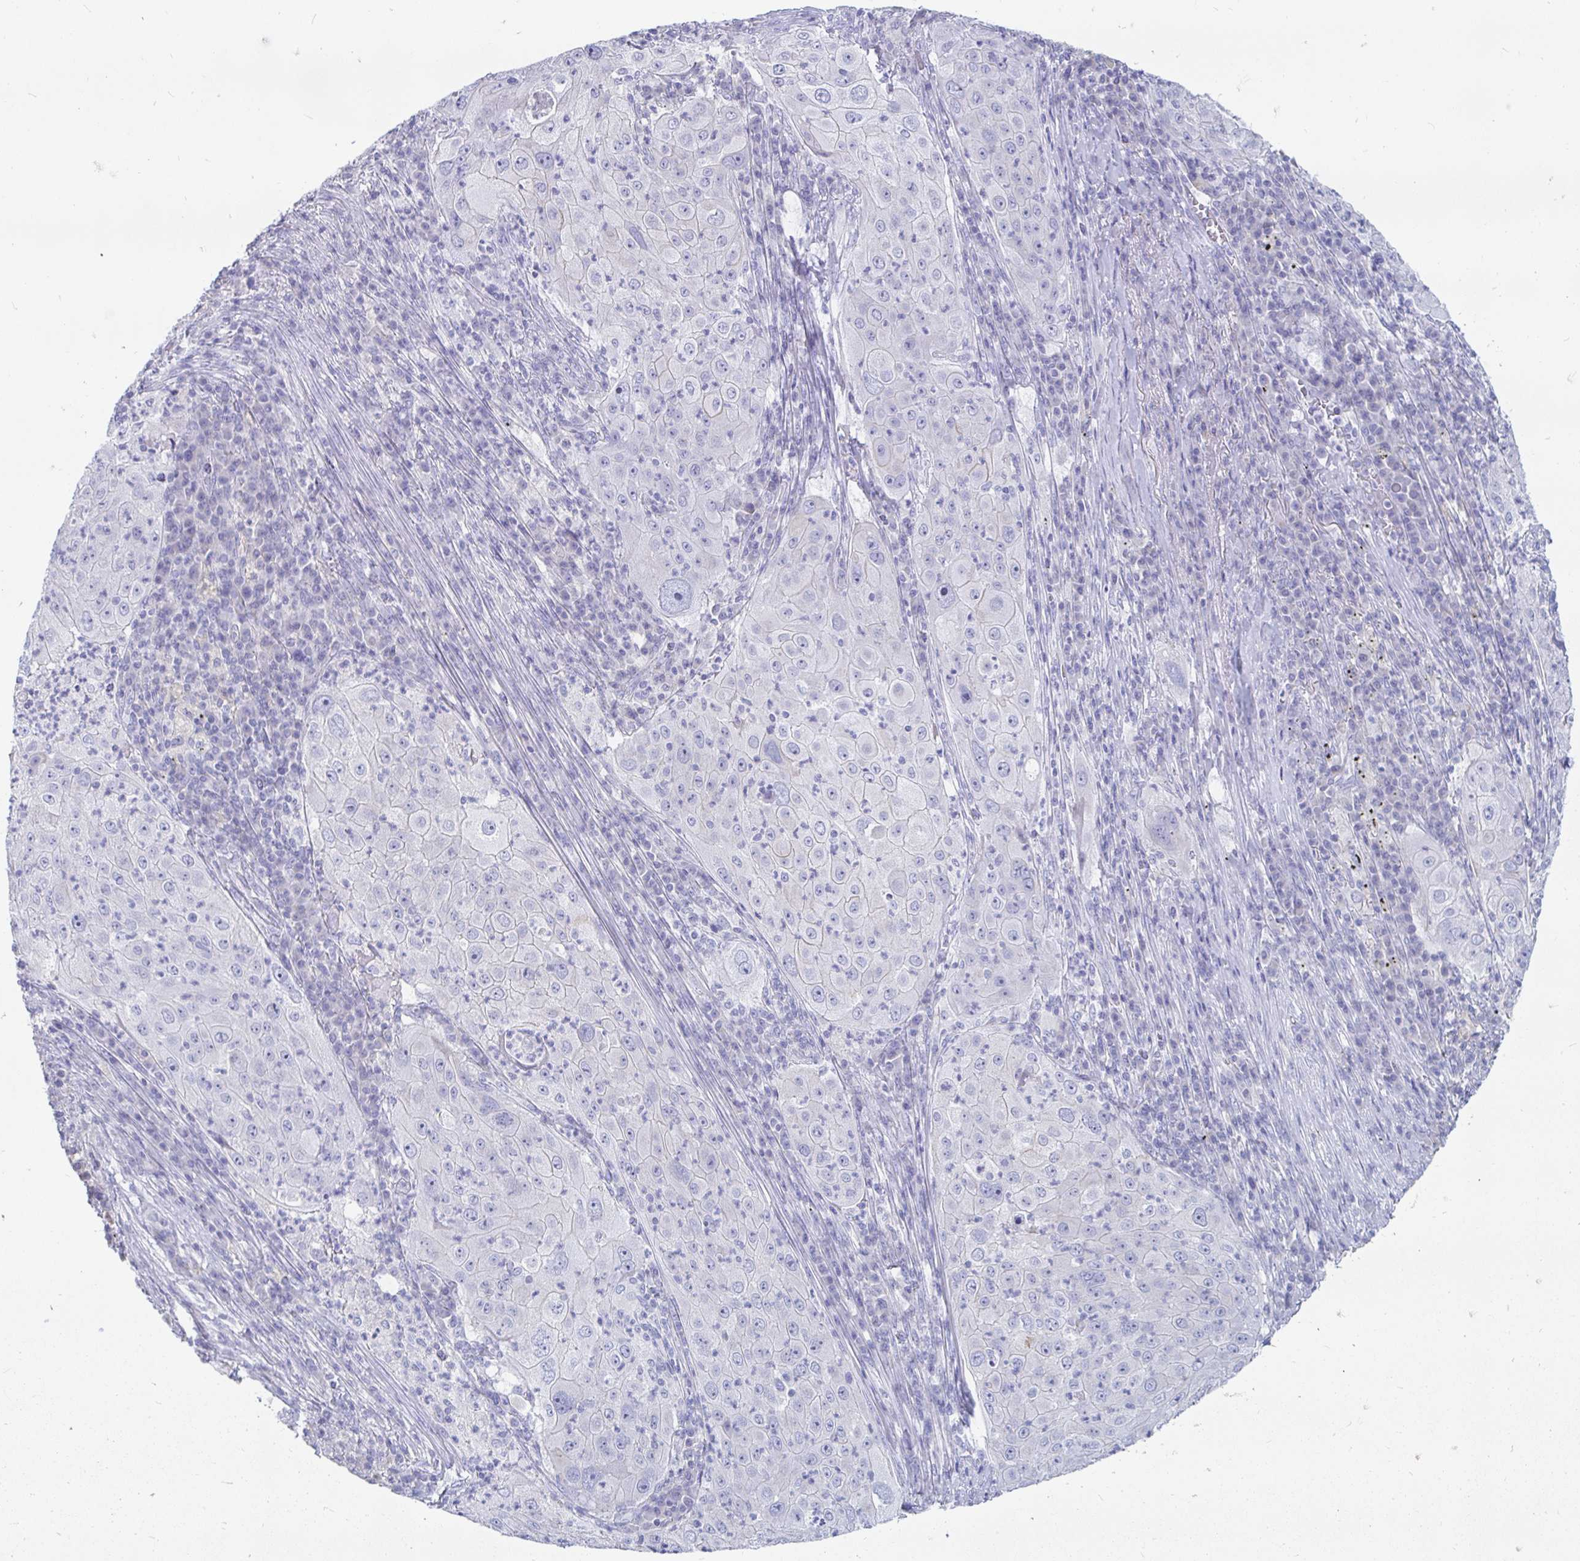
{"staining": {"intensity": "negative", "quantity": "none", "location": "none"}, "tissue": "lung cancer", "cell_type": "Tumor cells", "image_type": "cancer", "snomed": [{"axis": "morphology", "description": "Squamous cell carcinoma, NOS"}, {"axis": "topography", "description": "Lung"}], "caption": "Immunohistochemistry (IHC) image of lung cancer (squamous cell carcinoma) stained for a protein (brown), which displays no positivity in tumor cells.", "gene": "PEG10", "patient": {"sex": "female", "age": 59}}